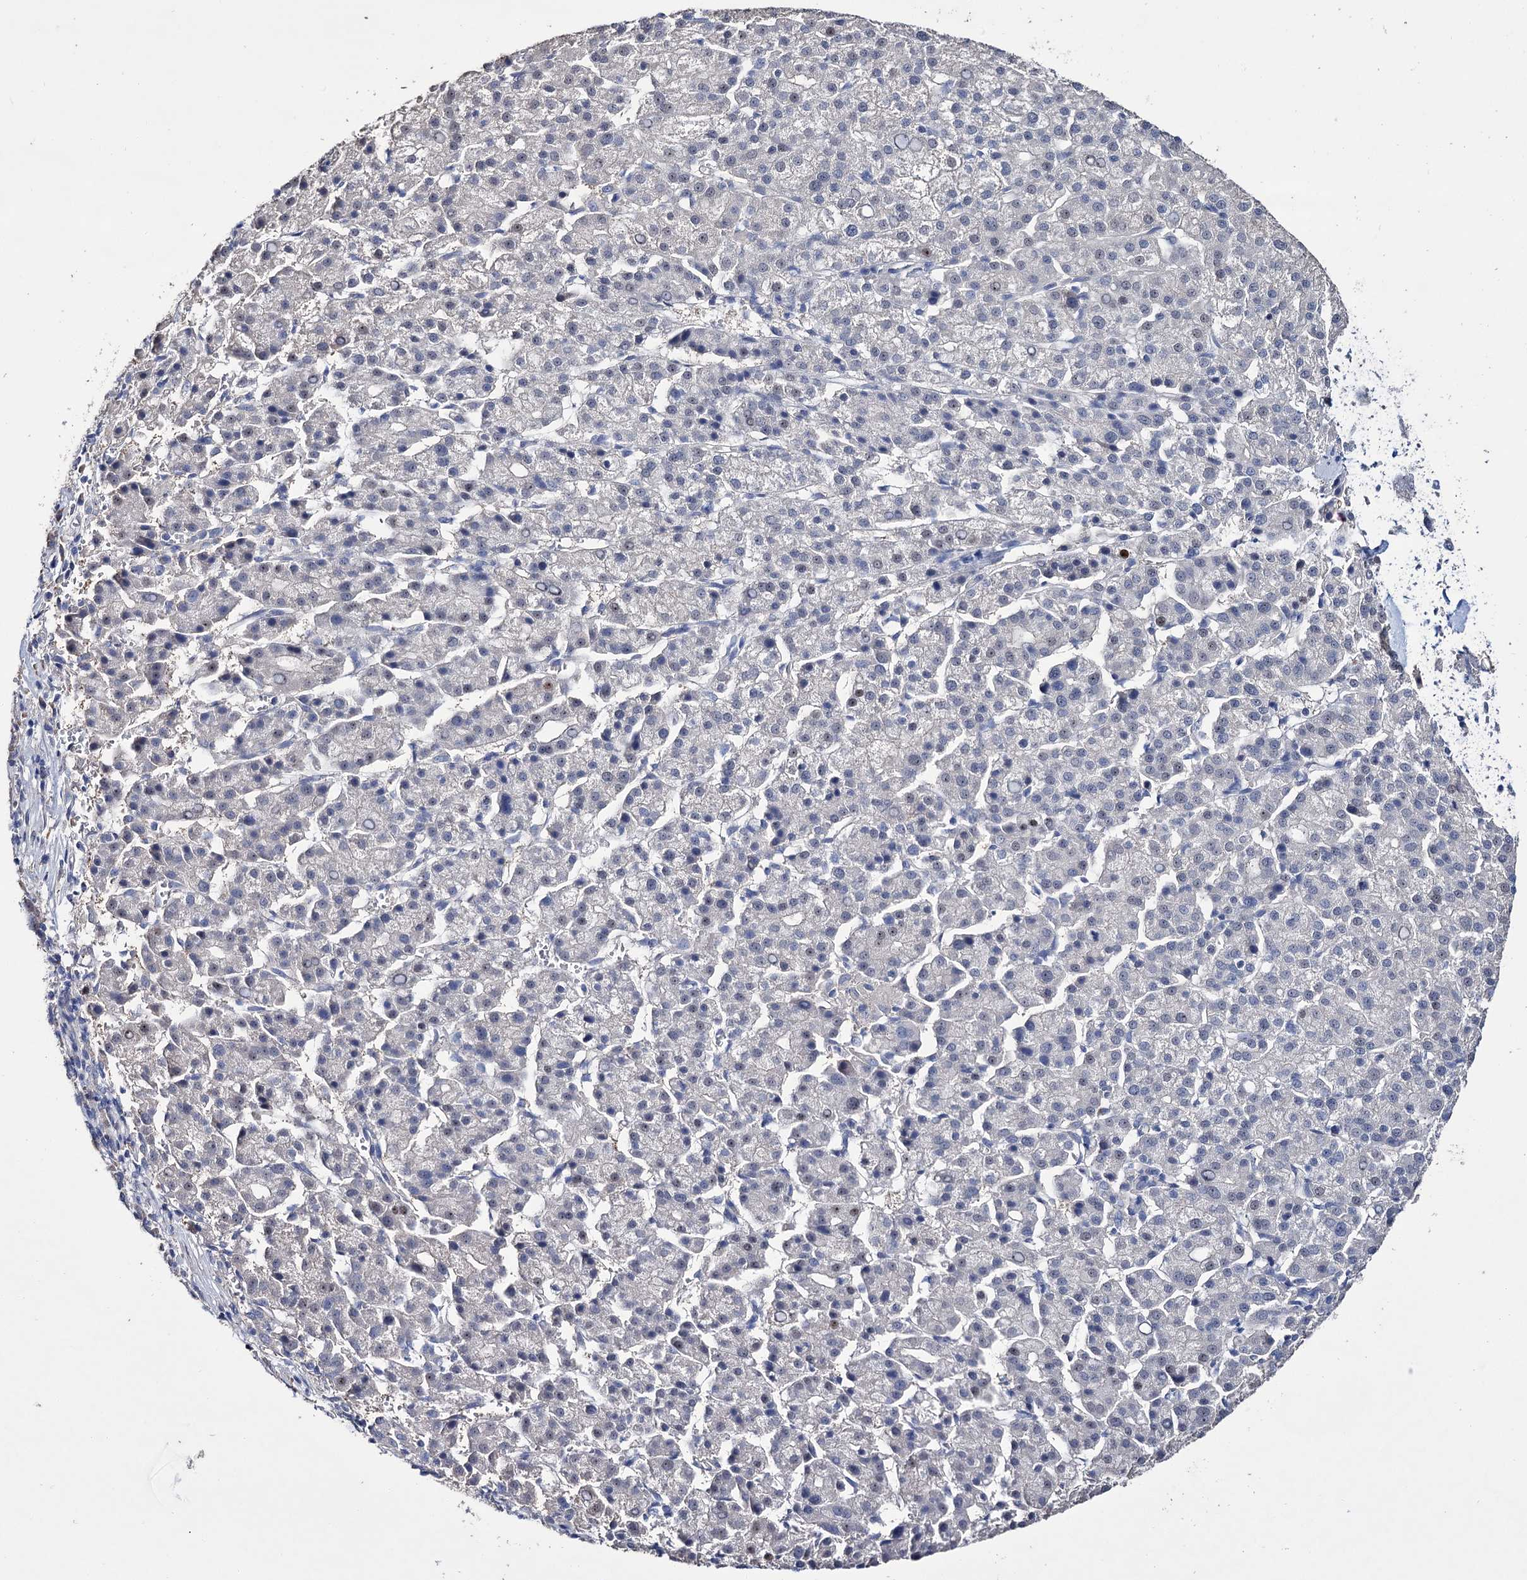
{"staining": {"intensity": "negative", "quantity": "none", "location": "none"}, "tissue": "liver cancer", "cell_type": "Tumor cells", "image_type": "cancer", "snomed": [{"axis": "morphology", "description": "Carcinoma, Hepatocellular, NOS"}, {"axis": "topography", "description": "Liver"}], "caption": "Immunohistochemistry (IHC) photomicrograph of human liver cancer stained for a protein (brown), which exhibits no positivity in tumor cells.", "gene": "EPB41L5", "patient": {"sex": "female", "age": 58}}